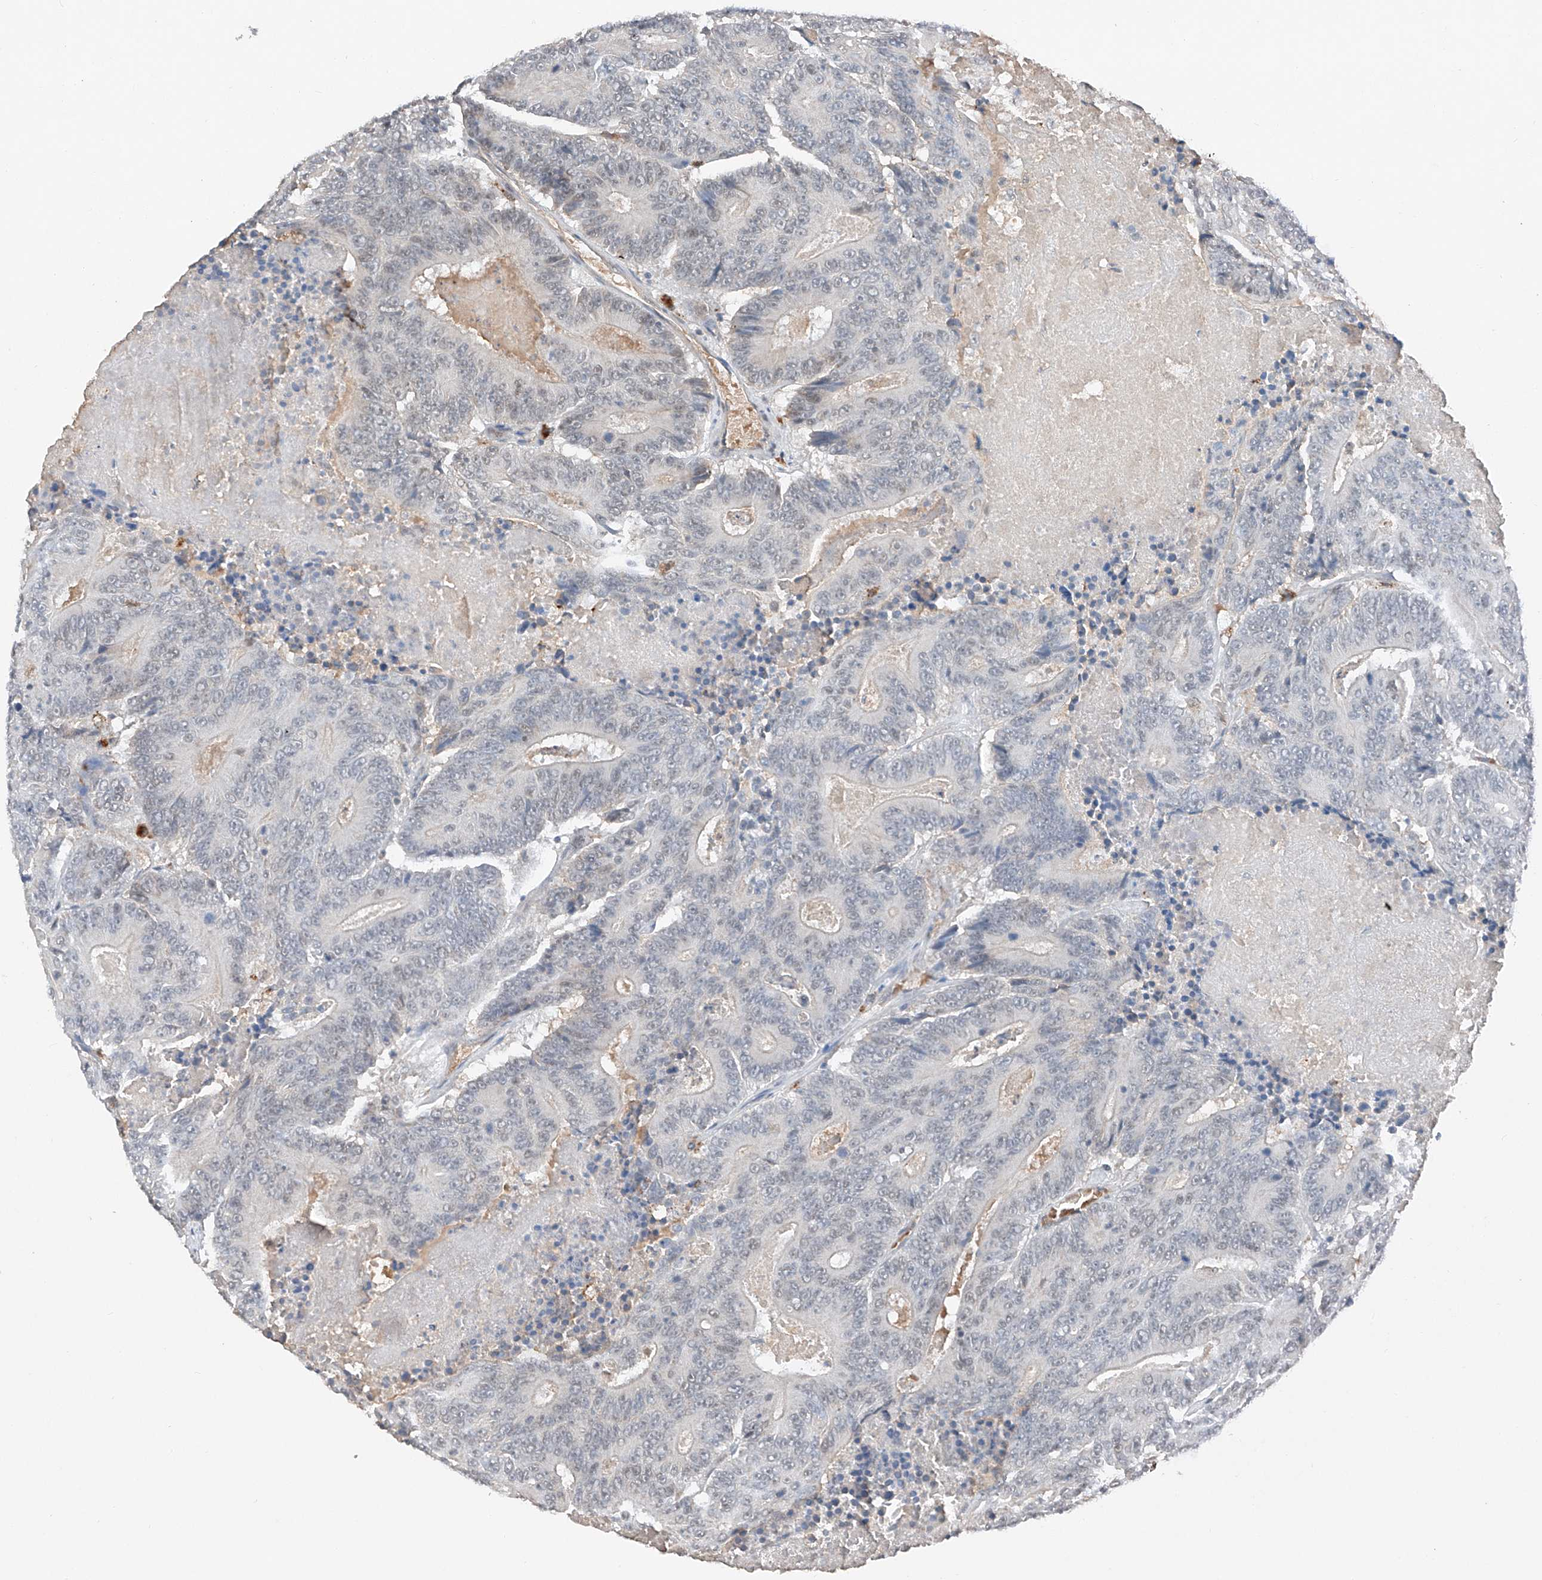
{"staining": {"intensity": "negative", "quantity": "none", "location": "none"}, "tissue": "colorectal cancer", "cell_type": "Tumor cells", "image_type": "cancer", "snomed": [{"axis": "morphology", "description": "Adenocarcinoma, NOS"}, {"axis": "topography", "description": "Colon"}], "caption": "Colorectal cancer was stained to show a protein in brown. There is no significant staining in tumor cells. (DAB (3,3'-diaminobenzidine) immunohistochemistry with hematoxylin counter stain).", "gene": "TBX4", "patient": {"sex": "male", "age": 83}}